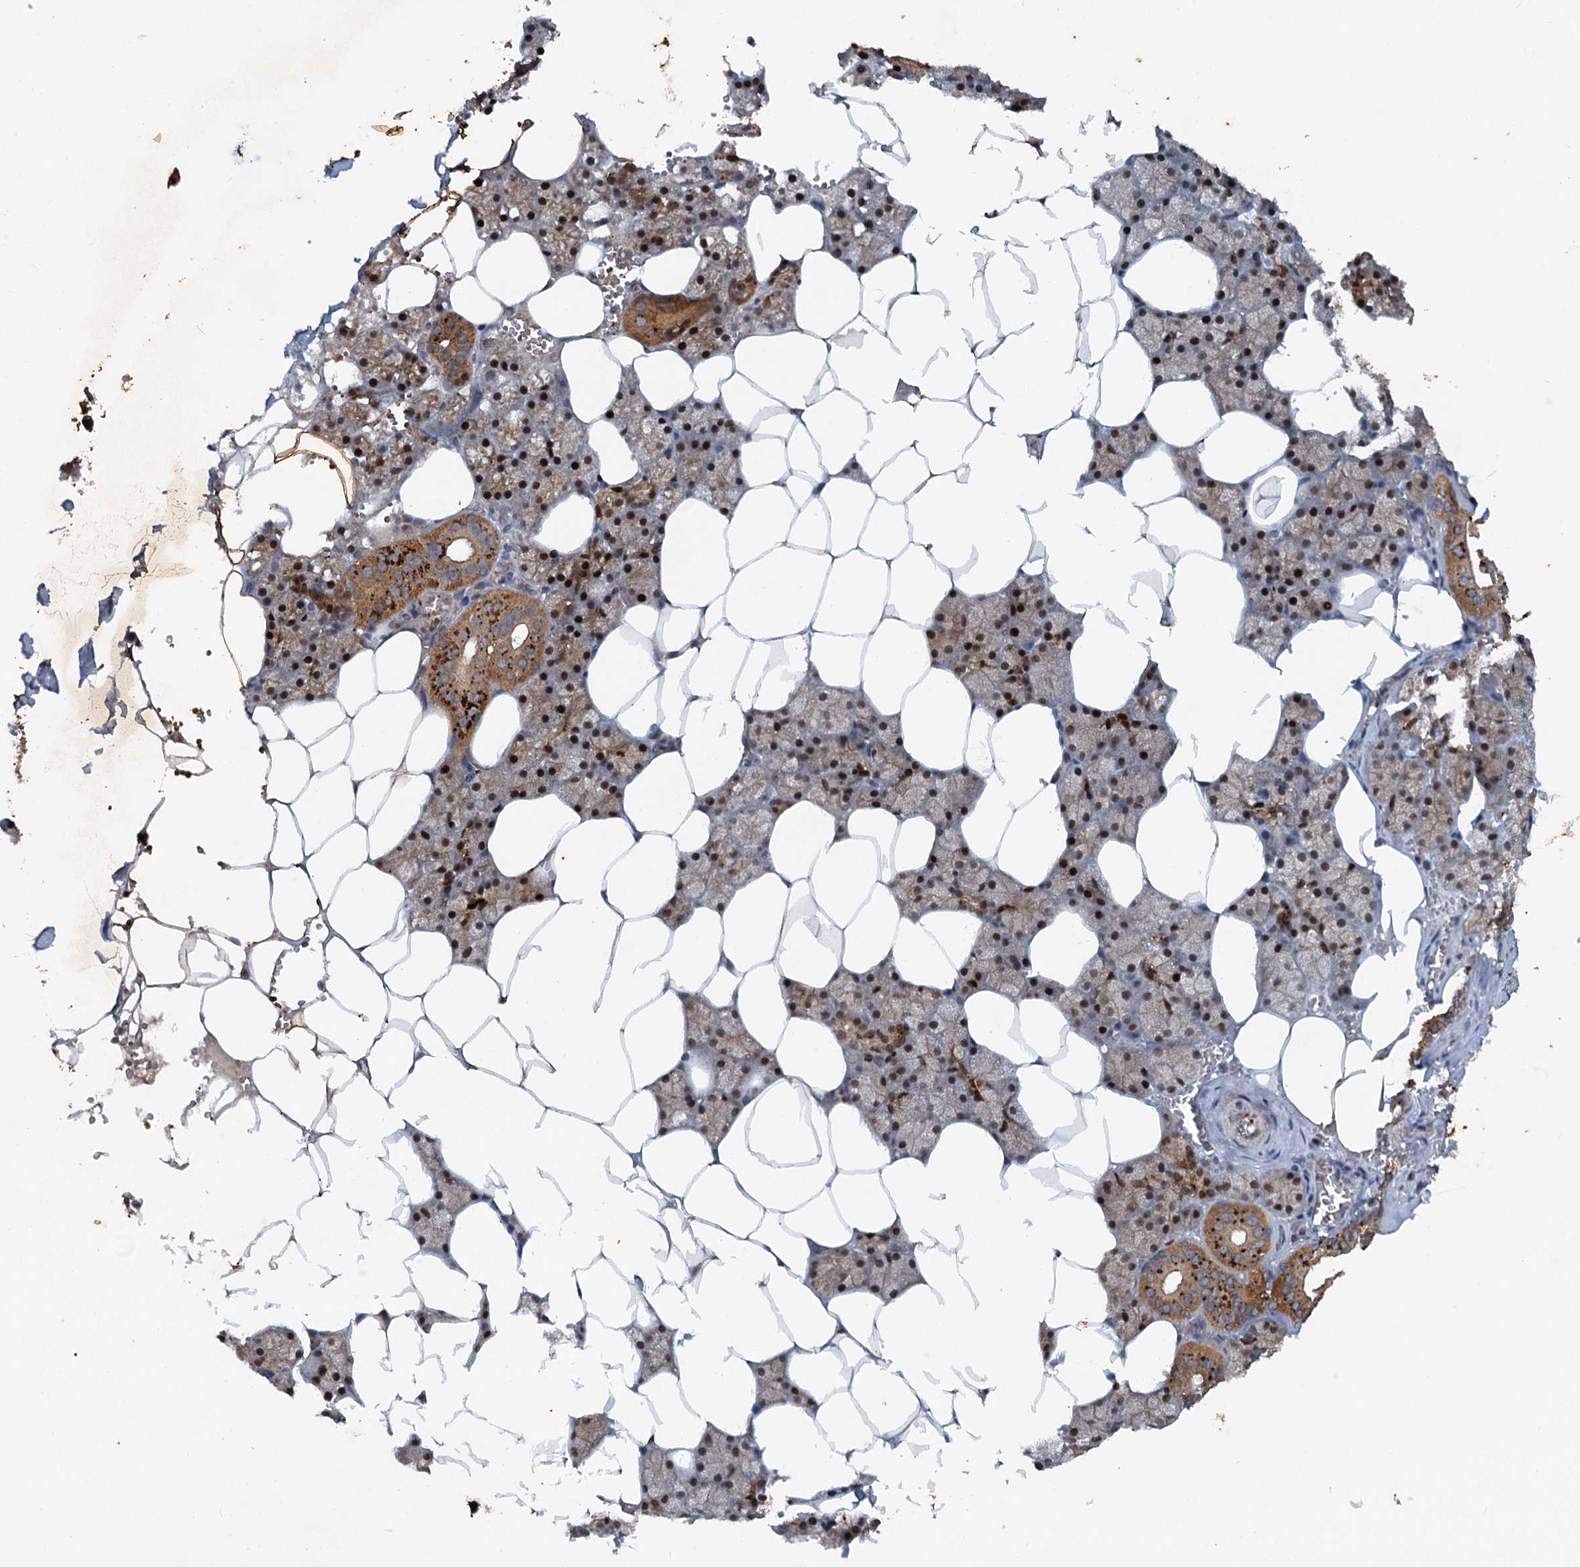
{"staining": {"intensity": "strong", "quantity": ">75%", "location": "cytoplasmic/membranous,nuclear"}, "tissue": "salivary gland", "cell_type": "Glandular cells", "image_type": "normal", "snomed": [{"axis": "morphology", "description": "Normal tissue, NOS"}, {"axis": "topography", "description": "Salivary gland"}], "caption": "Immunohistochemical staining of unremarkable salivary gland displays high levels of strong cytoplasmic/membranous,nuclear positivity in approximately >75% of glandular cells. Nuclei are stained in blue.", "gene": "N4BP2L2", "patient": {"sex": "male", "age": 62}}